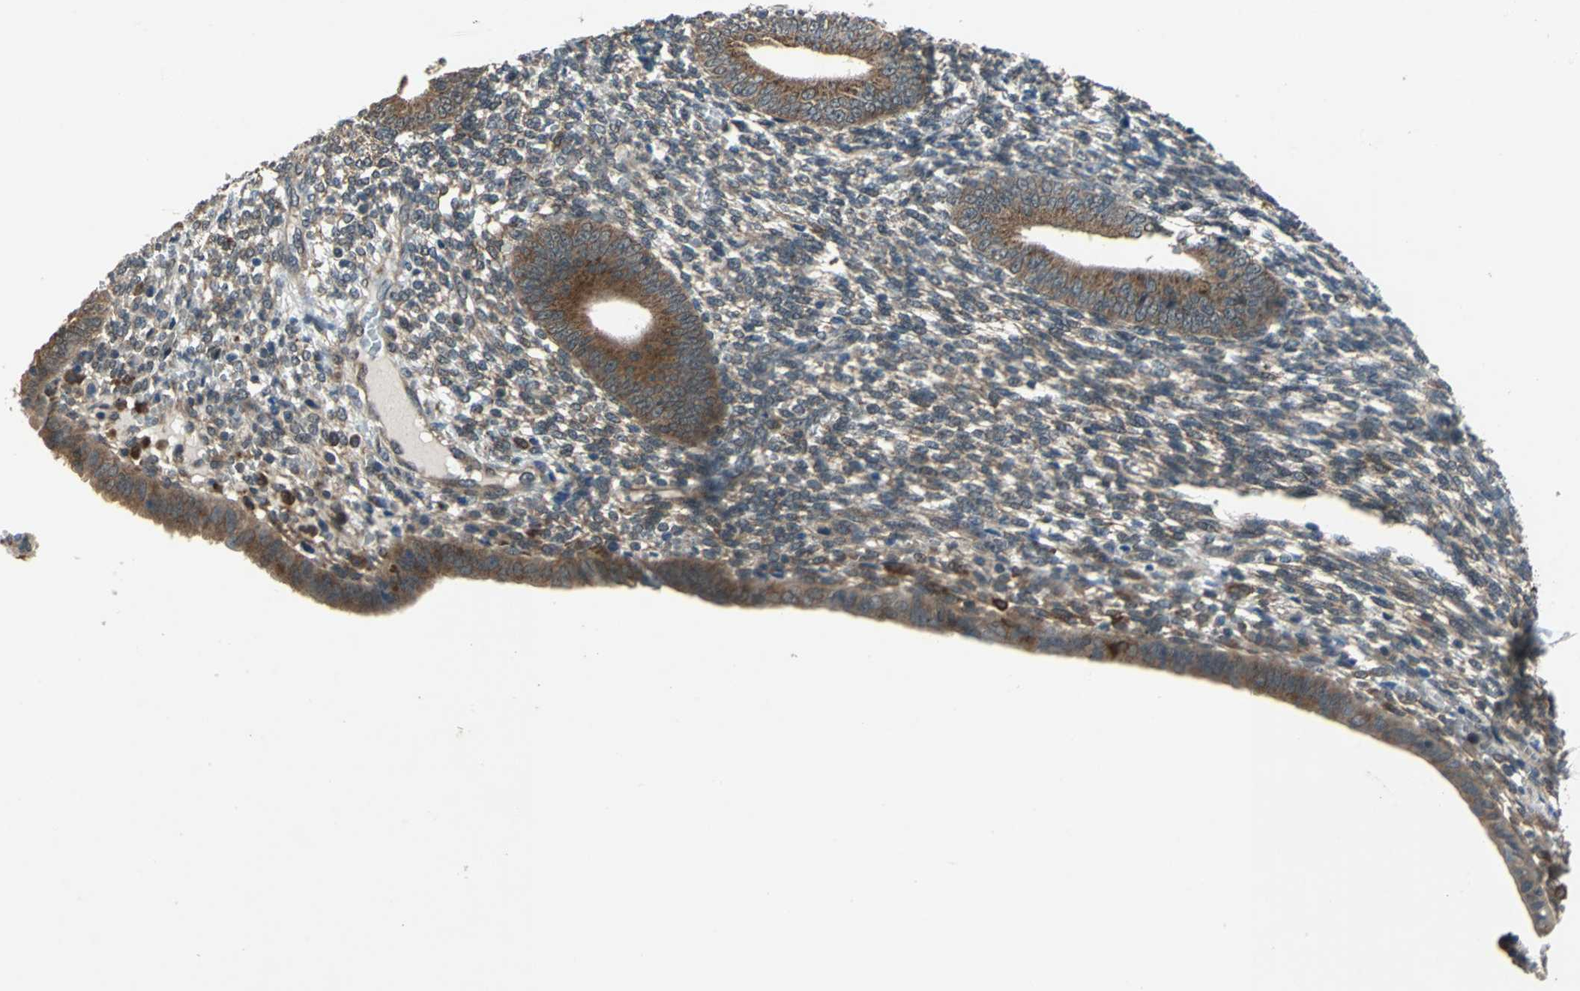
{"staining": {"intensity": "moderate", "quantity": ">75%", "location": "cytoplasmic/membranous"}, "tissue": "endometrium", "cell_type": "Cells in endometrial stroma", "image_type": "normal", "snomed": [{"axis": "morphology", "description": "Normal tissue, NOS"}, {"axis": "topography", "description": "Endometrium"}], "caption": "Immunohistochemical staining of benign endometrium reveals medium levels of moderate cytoplasmic/membranous positivity in approximately >75% of cells in endometrial stroma.", "gene": "NFKBIE", "patient": {"sex": "female", "age": 57}}